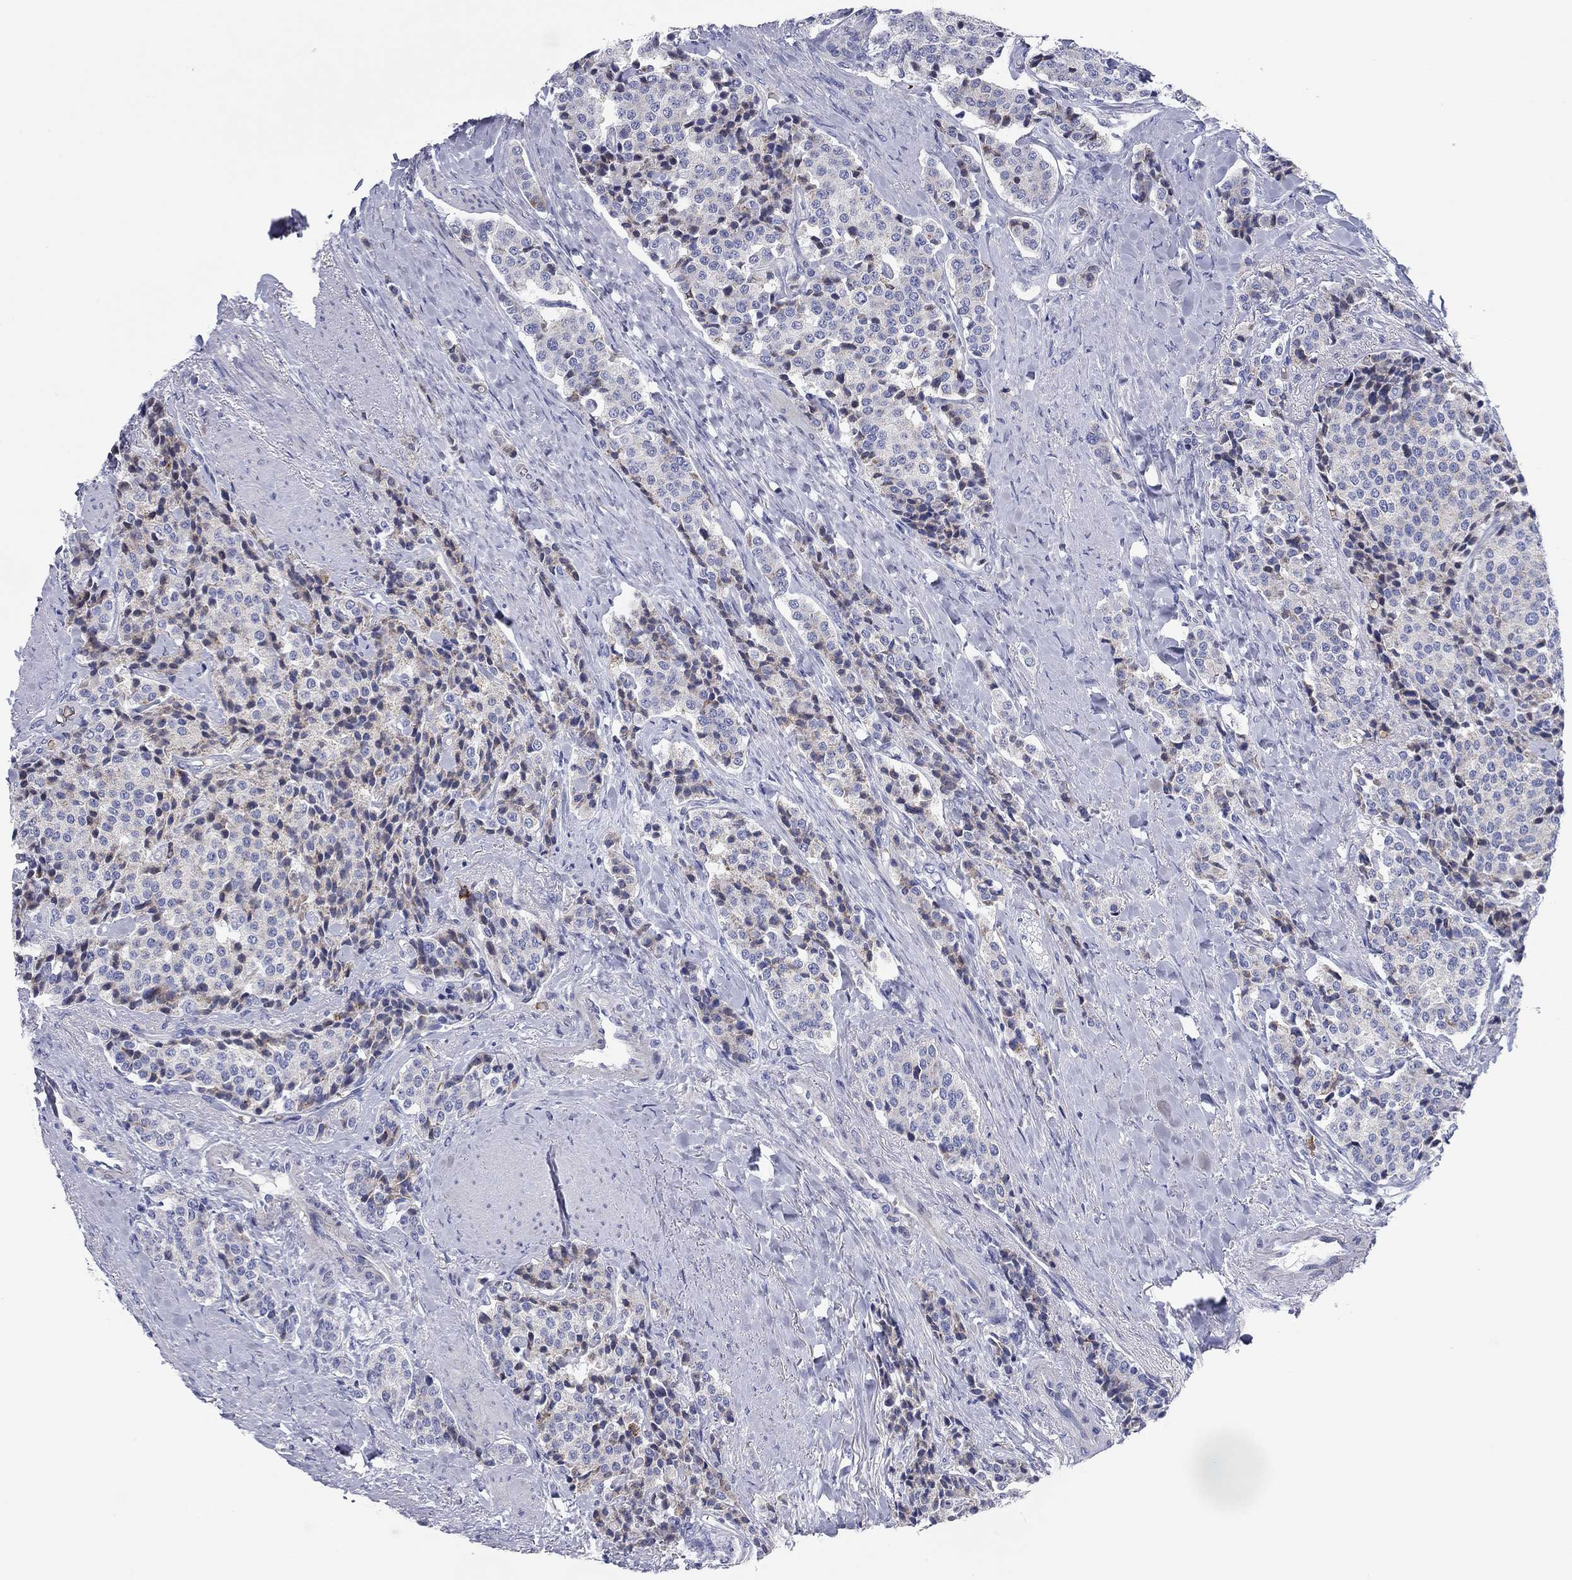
{"staining": {"intensity": "negative", "quantity": "none", "location": "none"}, "tissue": "carcinoid", "cell_type": "Tumor cells", "image_type": "cancer", "snomed": [{"axis": "morphology", "description": "Carcinoid, malignant, NOS"}, {"axis": "topography", "description": "Small intestine"}], "caption": "Immunohistochemistry (IHC) histopathology image of carcinoid stained for a protein (brown), which demonstrates no positivity in tumor cells.", "gene": "CHI3L2", "patient": {"sex": "female", "age": 58}}